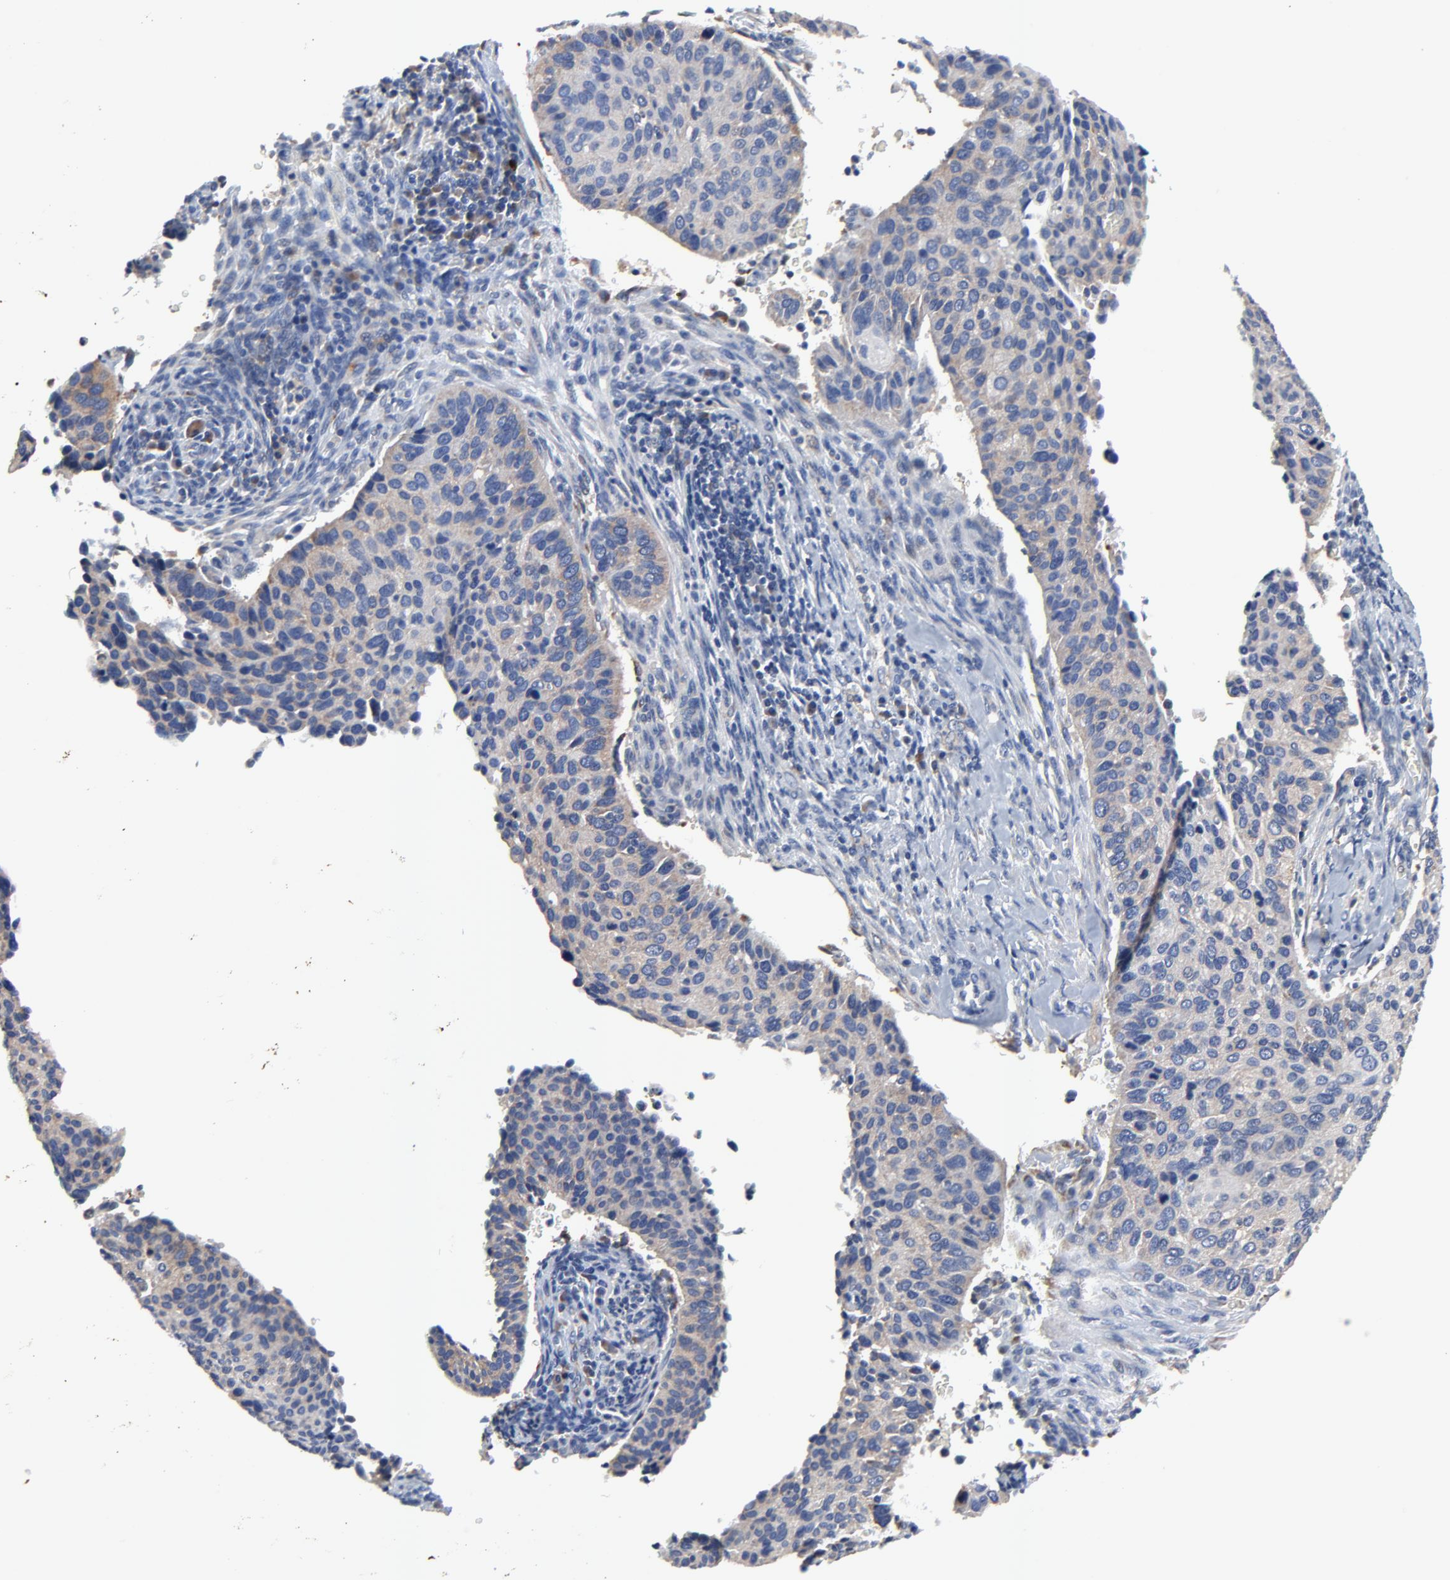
{"staining": {"intensity": "weak", "quantity": "25%-75%", "location": "cytoplasmic/membranous"}, "tissue": "cervical cancer", "cell_type": "Tumor cells", "image_type": "cancer", "snomed": [{"axis": "morphology", "description": "Adenocarcinoma, NOS"}, {"axis": "topography", "description": "Cervix"}], "caption": "This is an image of immunohistochemistry (IHC) staining of cervical adenocarcinoma, which shows weak staining in the cytoplasmic/membranous of tumor cells.", "gene": "VAV2", "patient": {"sex": "female", "age": 29}}